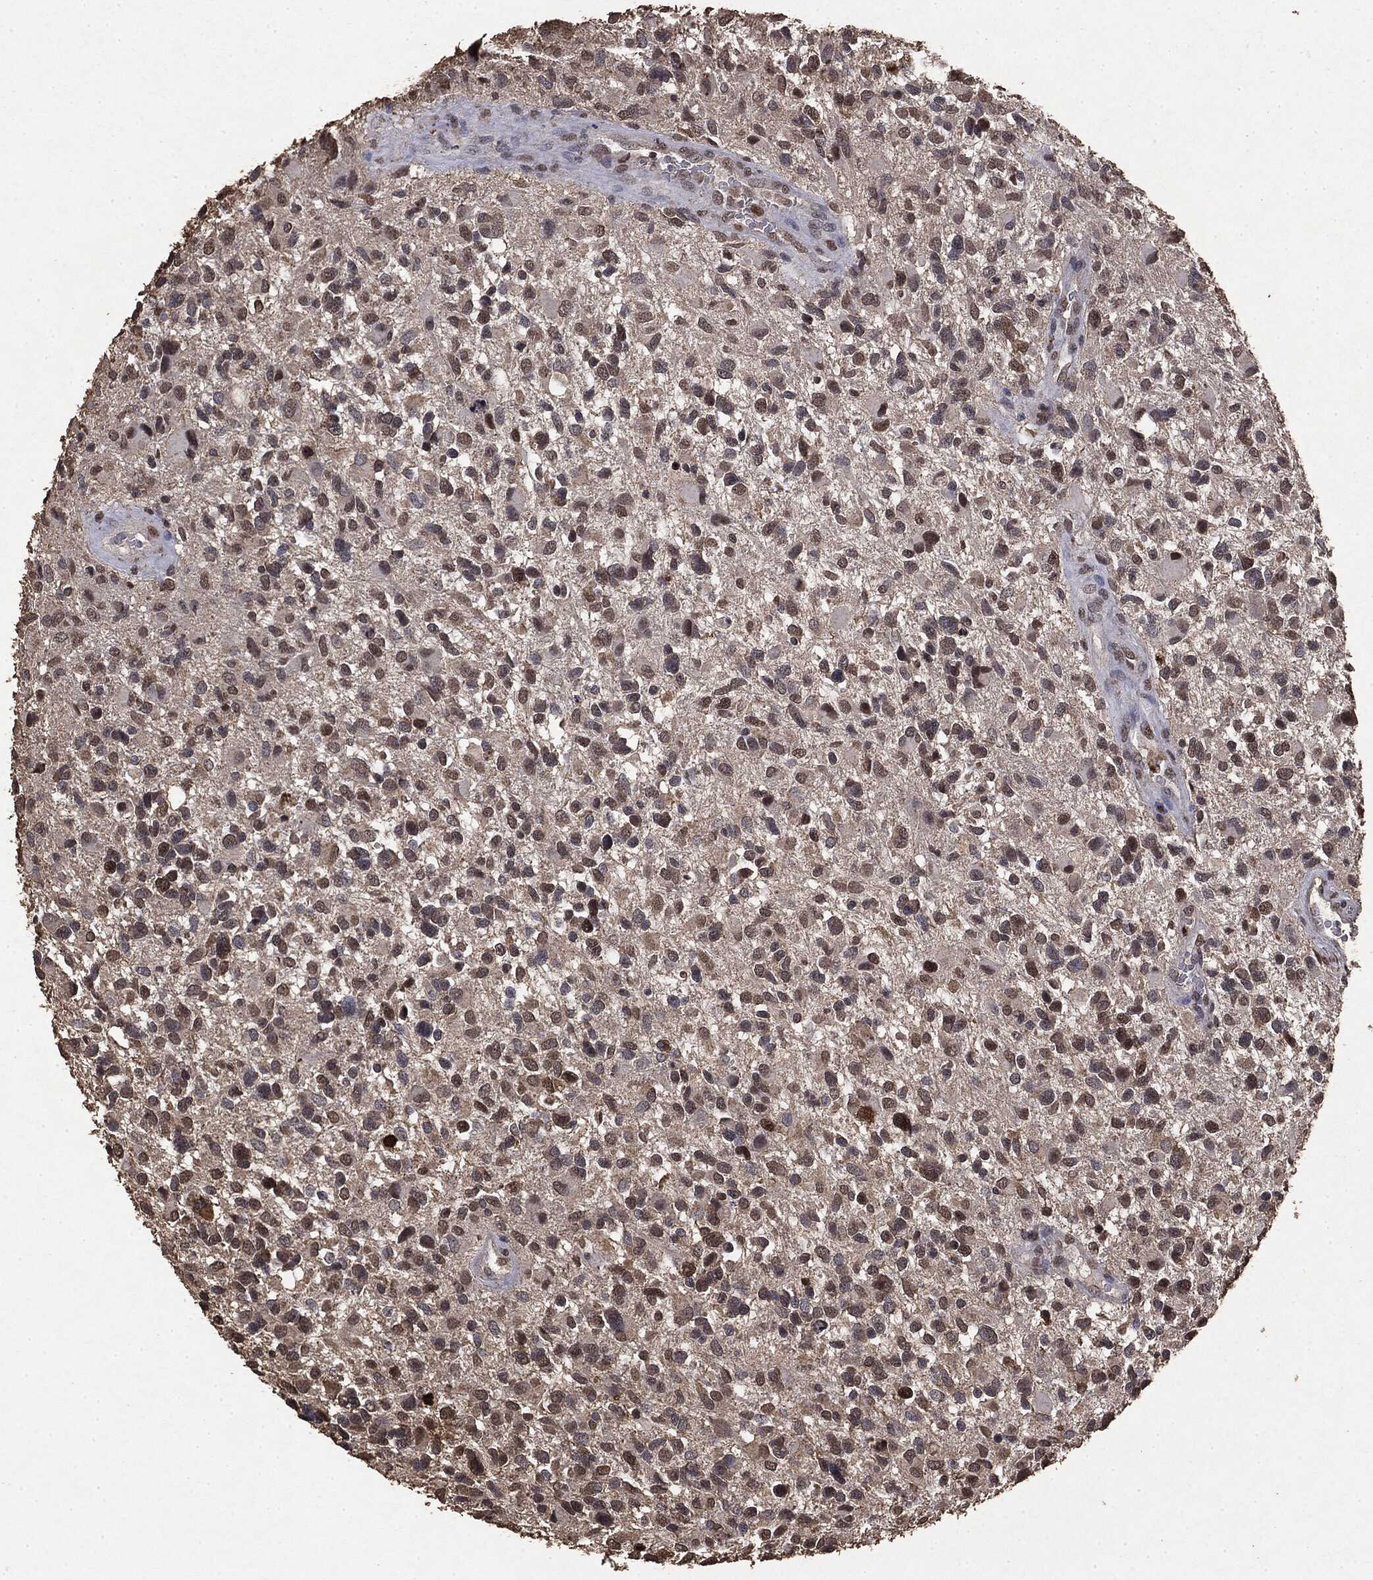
{"staining": {"intensity": "moderate", "quantity": "25%-75%", "location": "nuclear"}, "tissue": "glioma", "cell_type": "Tumor cells", "image_type": "cancer", "snomed": [{"axis": "morphology", "description": "Glioma, malignant, Low grade"}, {"axis": "topography", "description": "Brain"}], "caption": "Brown immunohistochemical staining in glioma shows moderate nuclear staining in about 25%-75% of tumor cells.", "gene": "RAD18", "patient": {"sex": "female", "age": 32}}